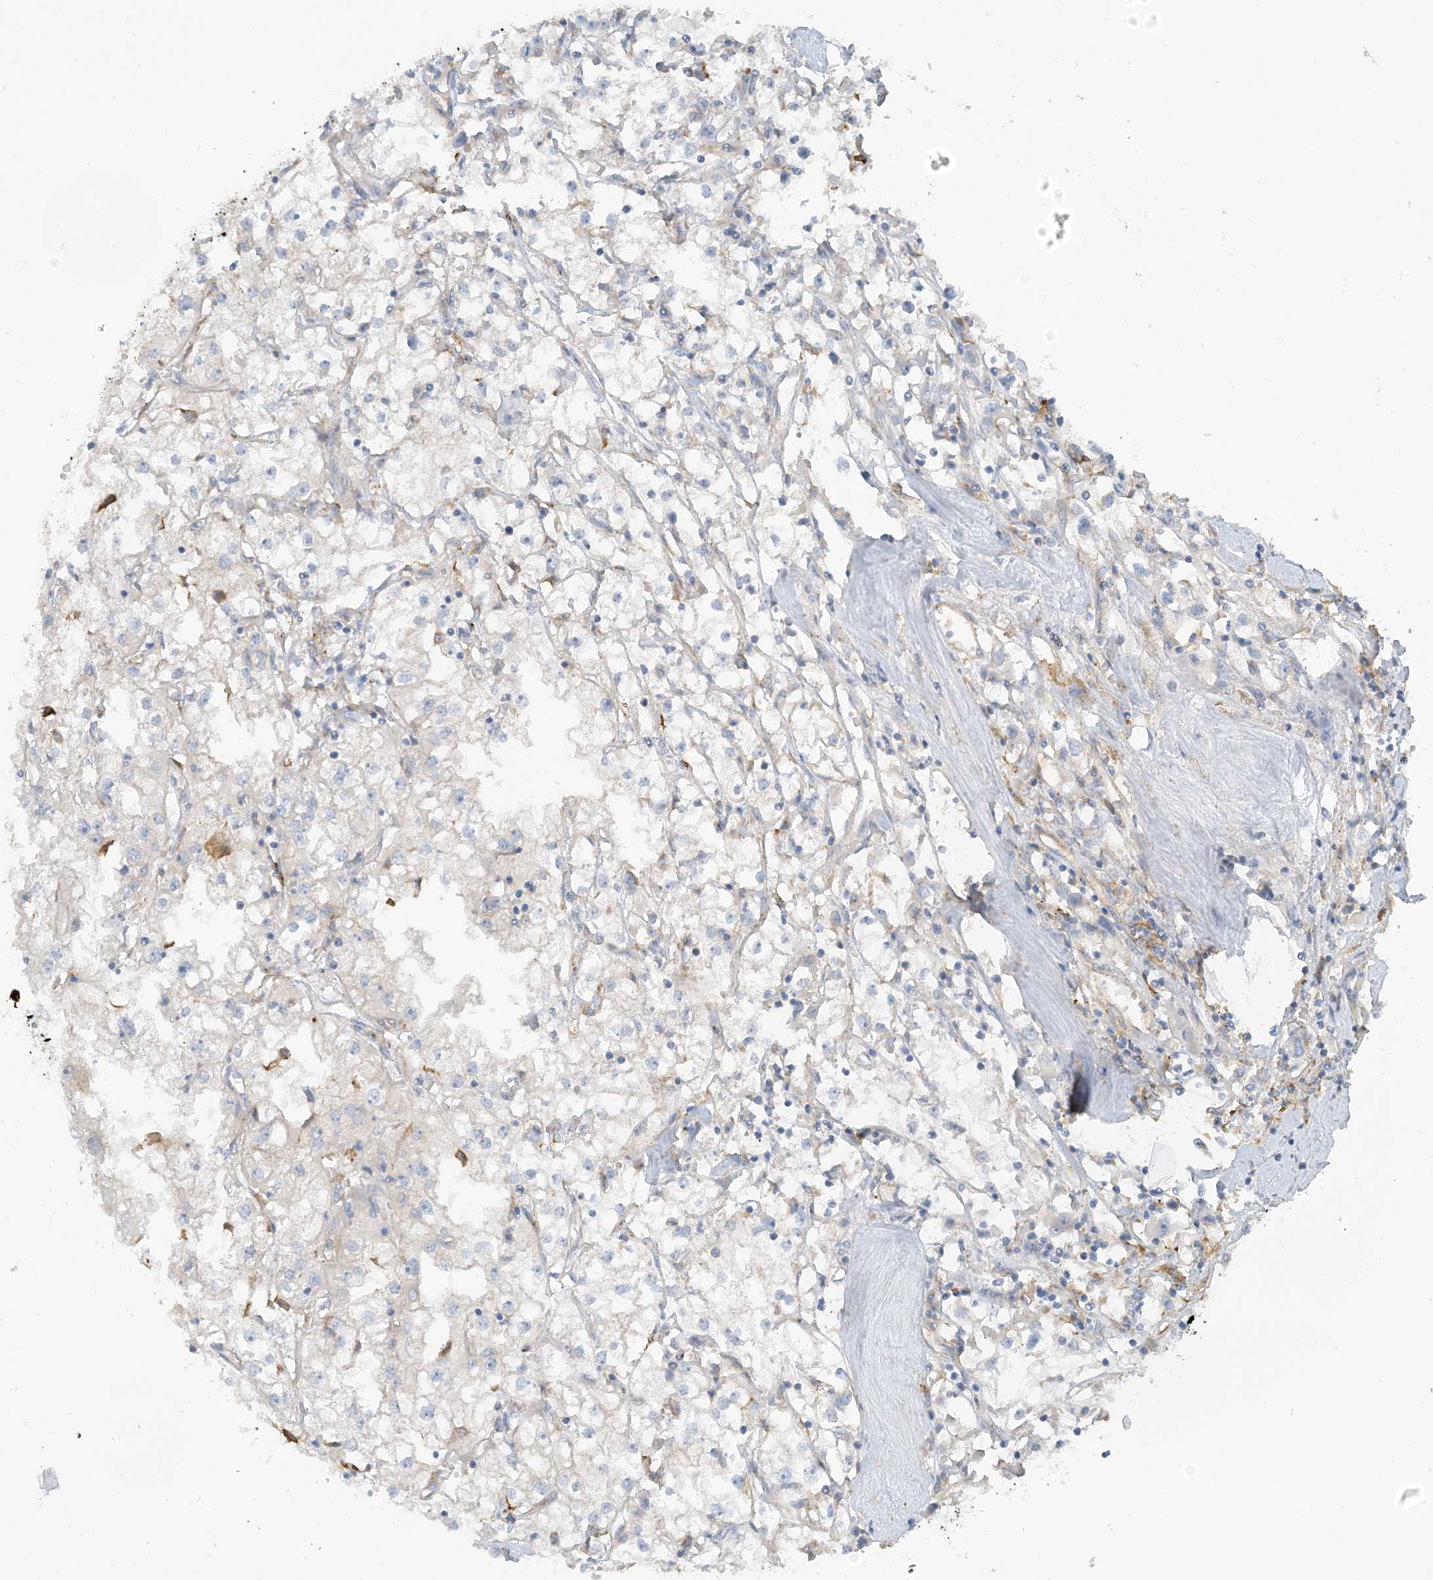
{"staining": {"intensity": "negative", "quantity": "none", "location": "none"}, "tissue": "renal cancer", "cell_type": "Tumor cells", "image_type": "cancer", "snomed": [{"axis": "morphology", "description": "Adenocarcinoma, NOS"}, {"axis": "topography", "description": "Kidney"}], "caption": "Renal cancer was stained to show a protein in brown. There is no significant staining in tumor cells. (DAB (3,3'-diaminobenzidine) immunohistochemistry with hematoxylin counter stain).", "gene": "PEAR1", "patient": {"sex": "male", "age": 56}}